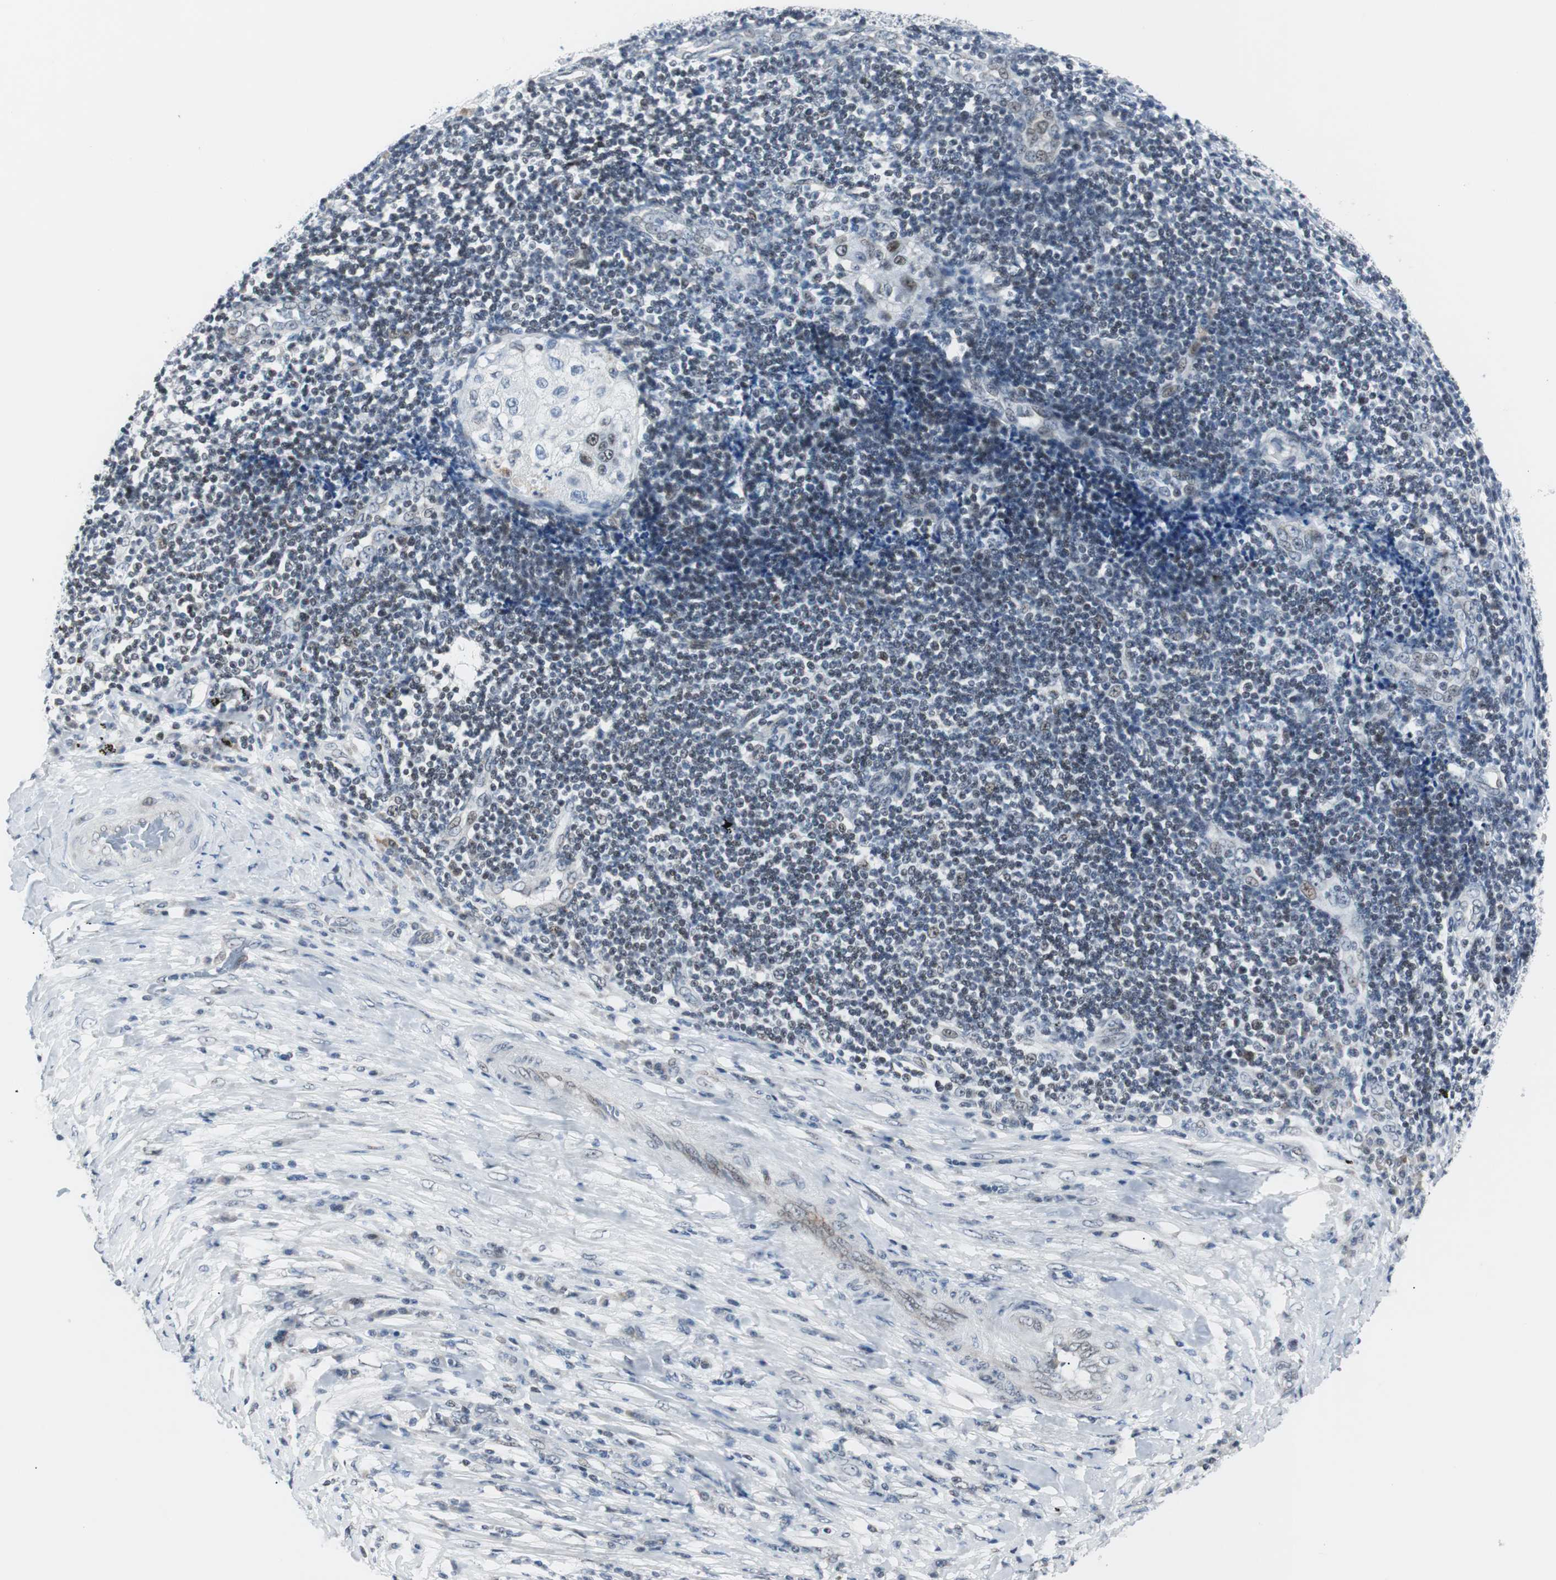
{"staining": {"intensity": "weak", "quantity": "<25%", "location": "nuclear"}, "tissue": "lung cancer", "cell_type": "Tumor cells", "image_type": "cancer", "snomed": [{"axis": "morphology", "description": "Inflammation, NOS"}, {"axis": "morphology", "description": "Squamous cell carcinoma, NOS"}, {"axis": "topography", "description": "Lymph node"}, {"axis": "topography", "description": "Soft tissue"}, {"axis": "topography", "description": "Lung"}], "caption": "Immunohistochemistry photomicrograph of lung cancer (squamous cell carcinoma) stained for a protein (brown), which demonstrates no staining in tumor cells.", "gene": "MTA1", "patient": {"sex": "male", "age": 66}}